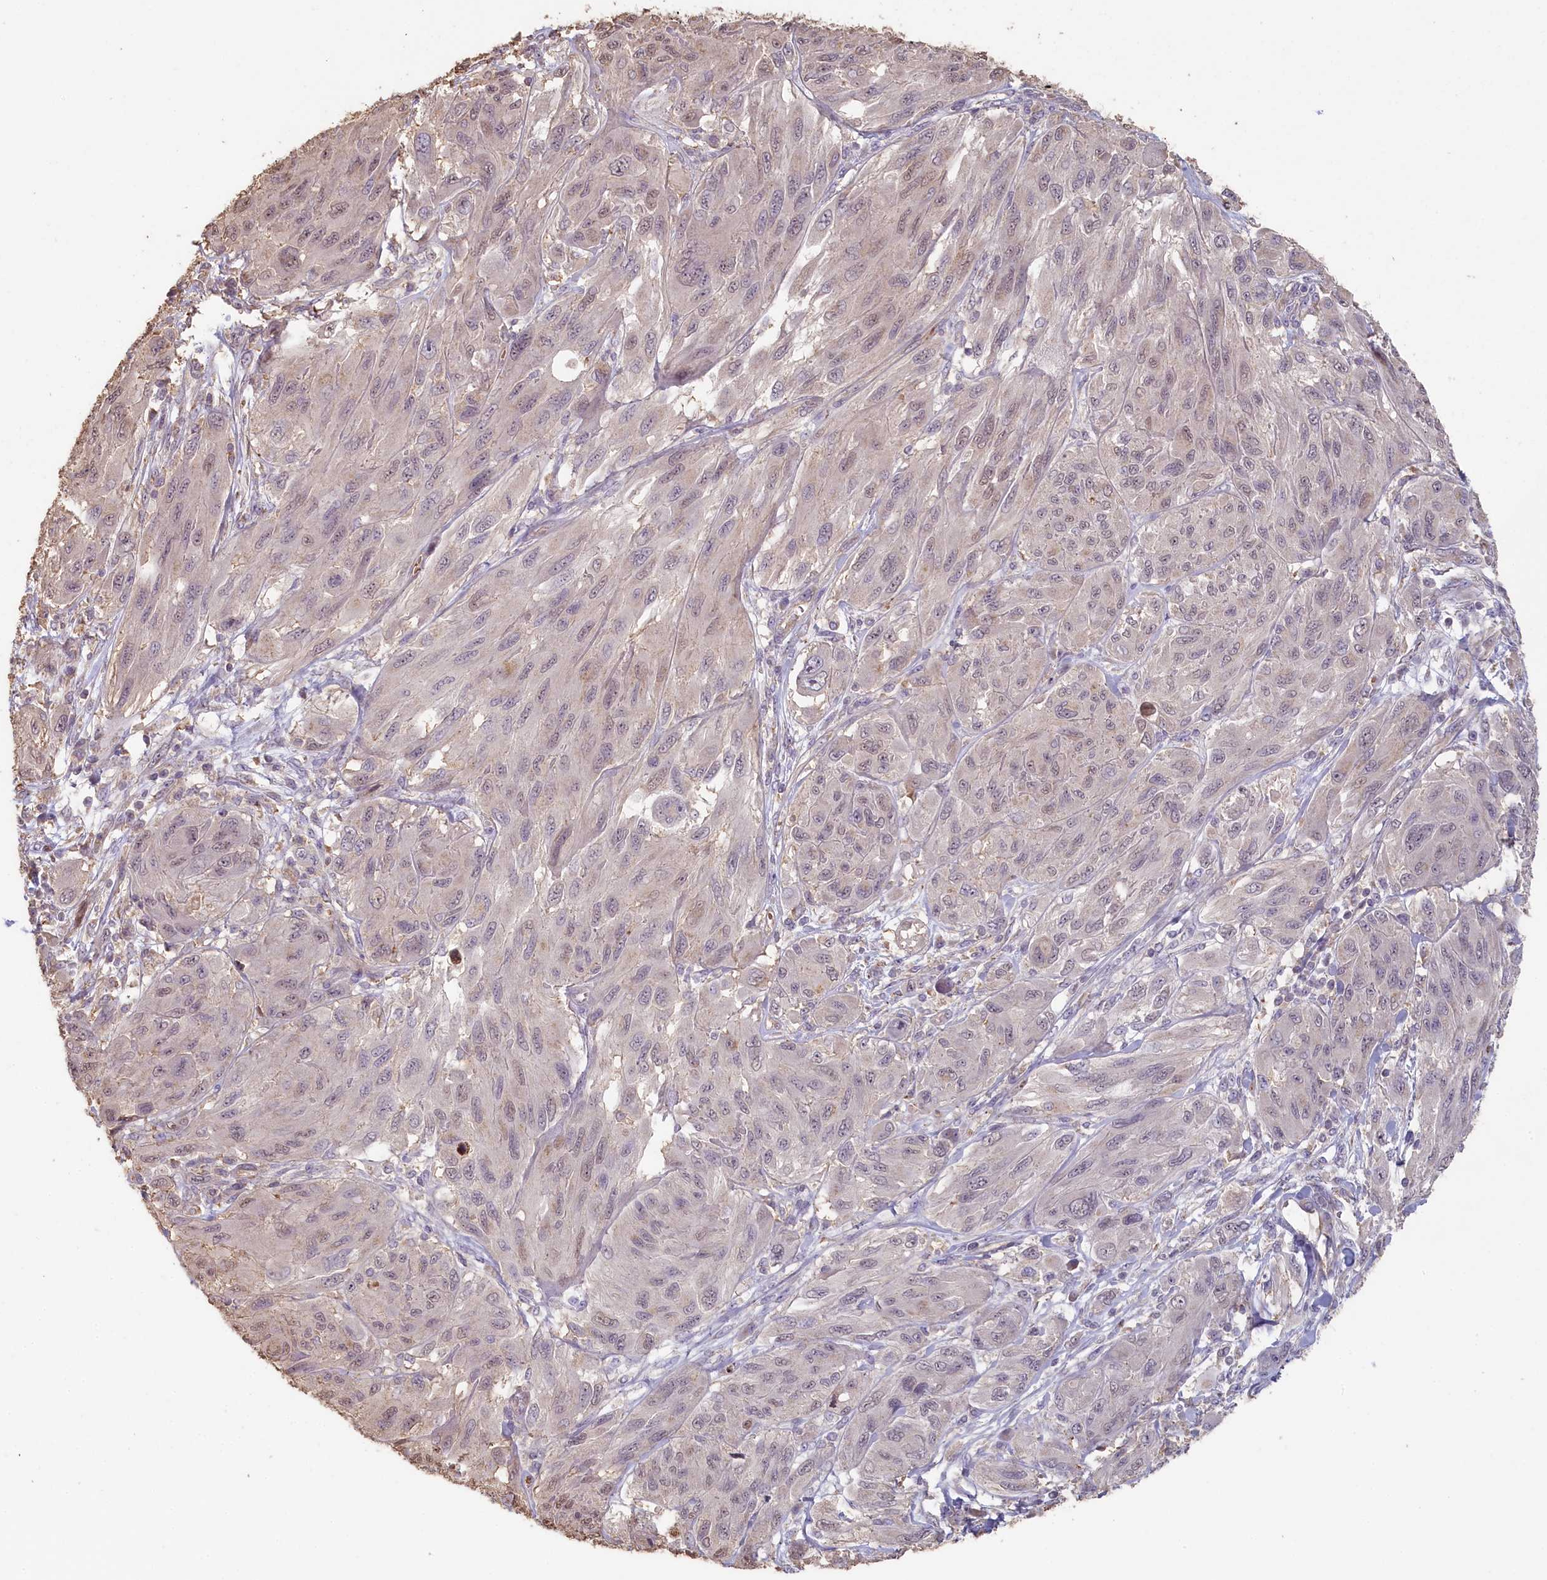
{"staining": {"intensity": "weak", "quantity": "<25%", "location": "nuclear"}, "tissue": "melanoma", "cell_type": "Tumor cells", "image_type": "cancer", "snomed": [{"axis": "morphology", "description": "Malignant melanoma, NOS"}, {"axis": "topography", "description": "Skin"}], "caption": "Immunohistochemistry image of human melanoma stained for a protein (brown), which demonstrates no positivity in tumor cells.", "gene": "STX16", "patient": {"sex": "female", "age": 91}}